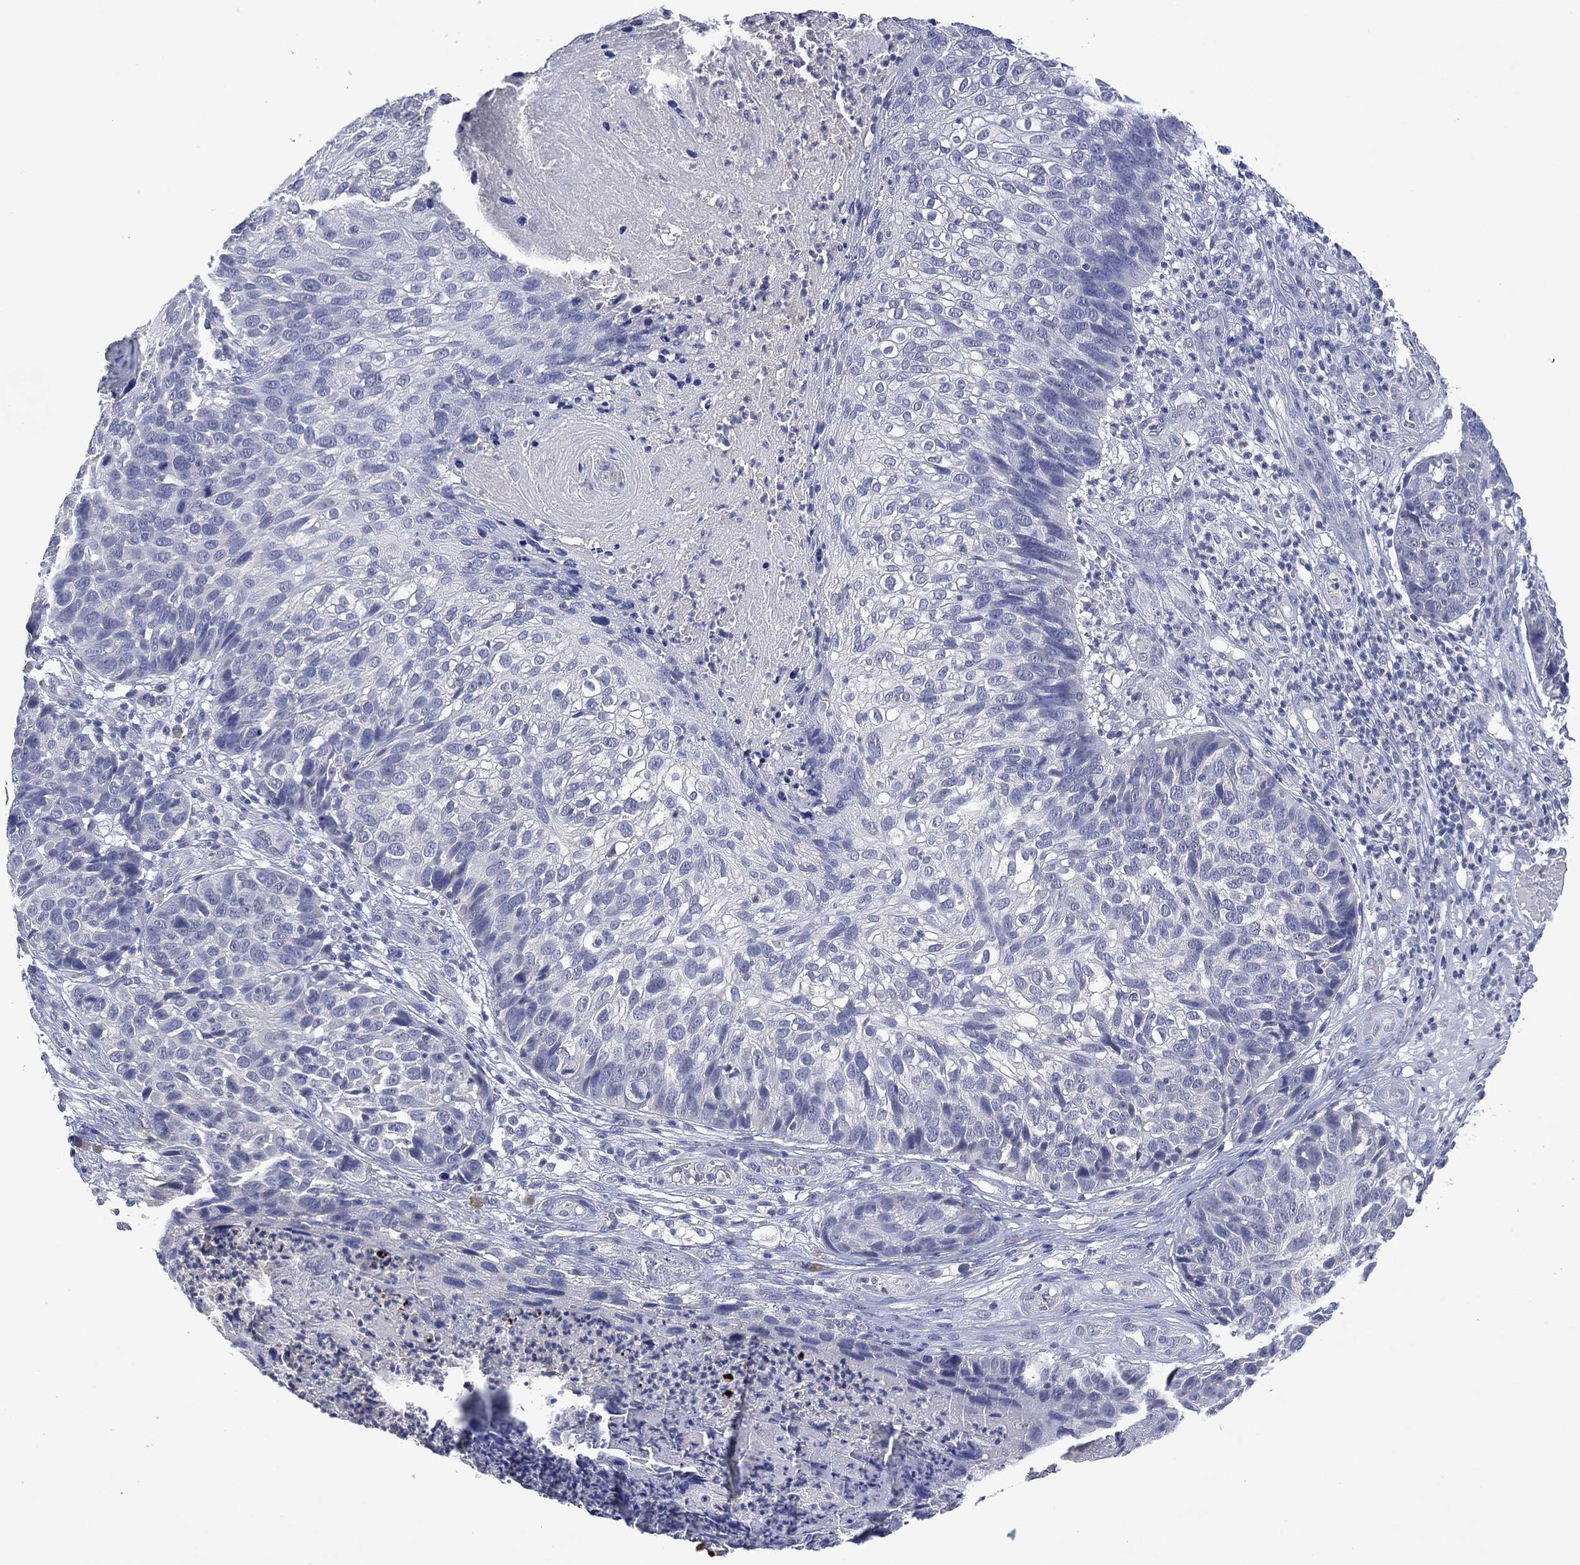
{"staining": {"intensity": "negative", "quantity": "none", "location": "none"}, "tissue": "skin cancer", "cell_type": "Tumor cells", "image_type": "cancer", "snomed": [{"axis": "morphology", "description": "Squamous cell carcinoma, NOS"}, {"axis": "topography", "description": "Skin"}], "caption": "DAB (3,3'-diaminobenzidine) immunohistochemical staining of skin cancer (squamous cell carcinoma) displays no significant expression in tumor cells.", "gene": "ASB10", "patient": {"sex": "male", "age": 92}}